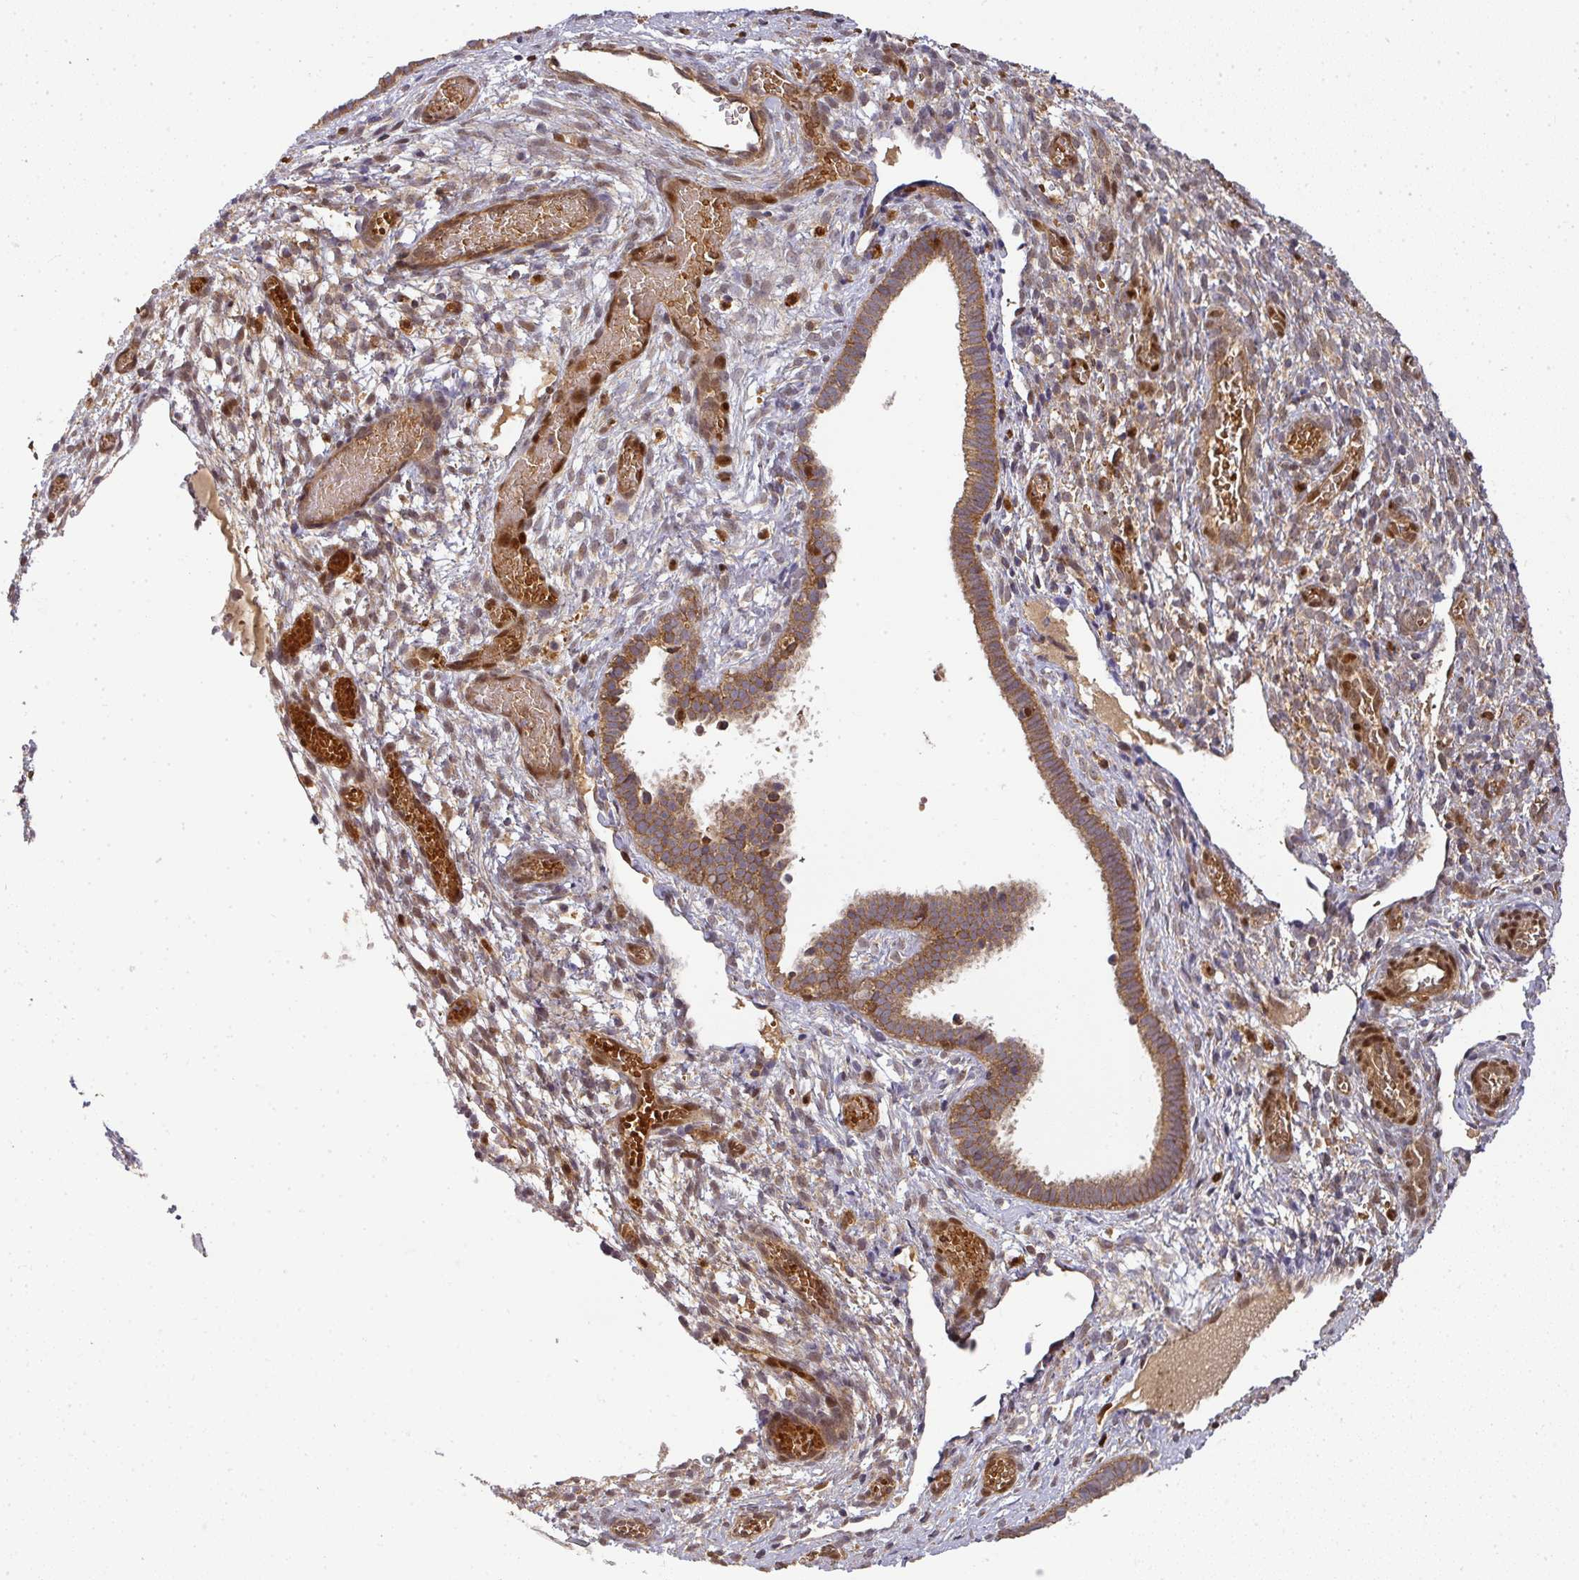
{"staining": {"intensity": "moderate", "quantity": ">75%", "location": "cytoplasmic/membranous"}, "tissue": "cervical cancer", "cell_type": "Tumor cells", "image_type": "cancer", "snomed": [{"axis": "morphology", "description": "Squamous cell carcinoma, NOS"}, {"axis": "topography", "description": "Cervix"}], "caption": "Cervical cancer tissue exhibits moderate cytoplasmic/membranous positivity in approximately >75% of tumor cells (brown staining indicates protein expression, while blue staining denotes nuclei).", "gene": "MALSU1", "patient": {"sex": "female", "age": 59}}